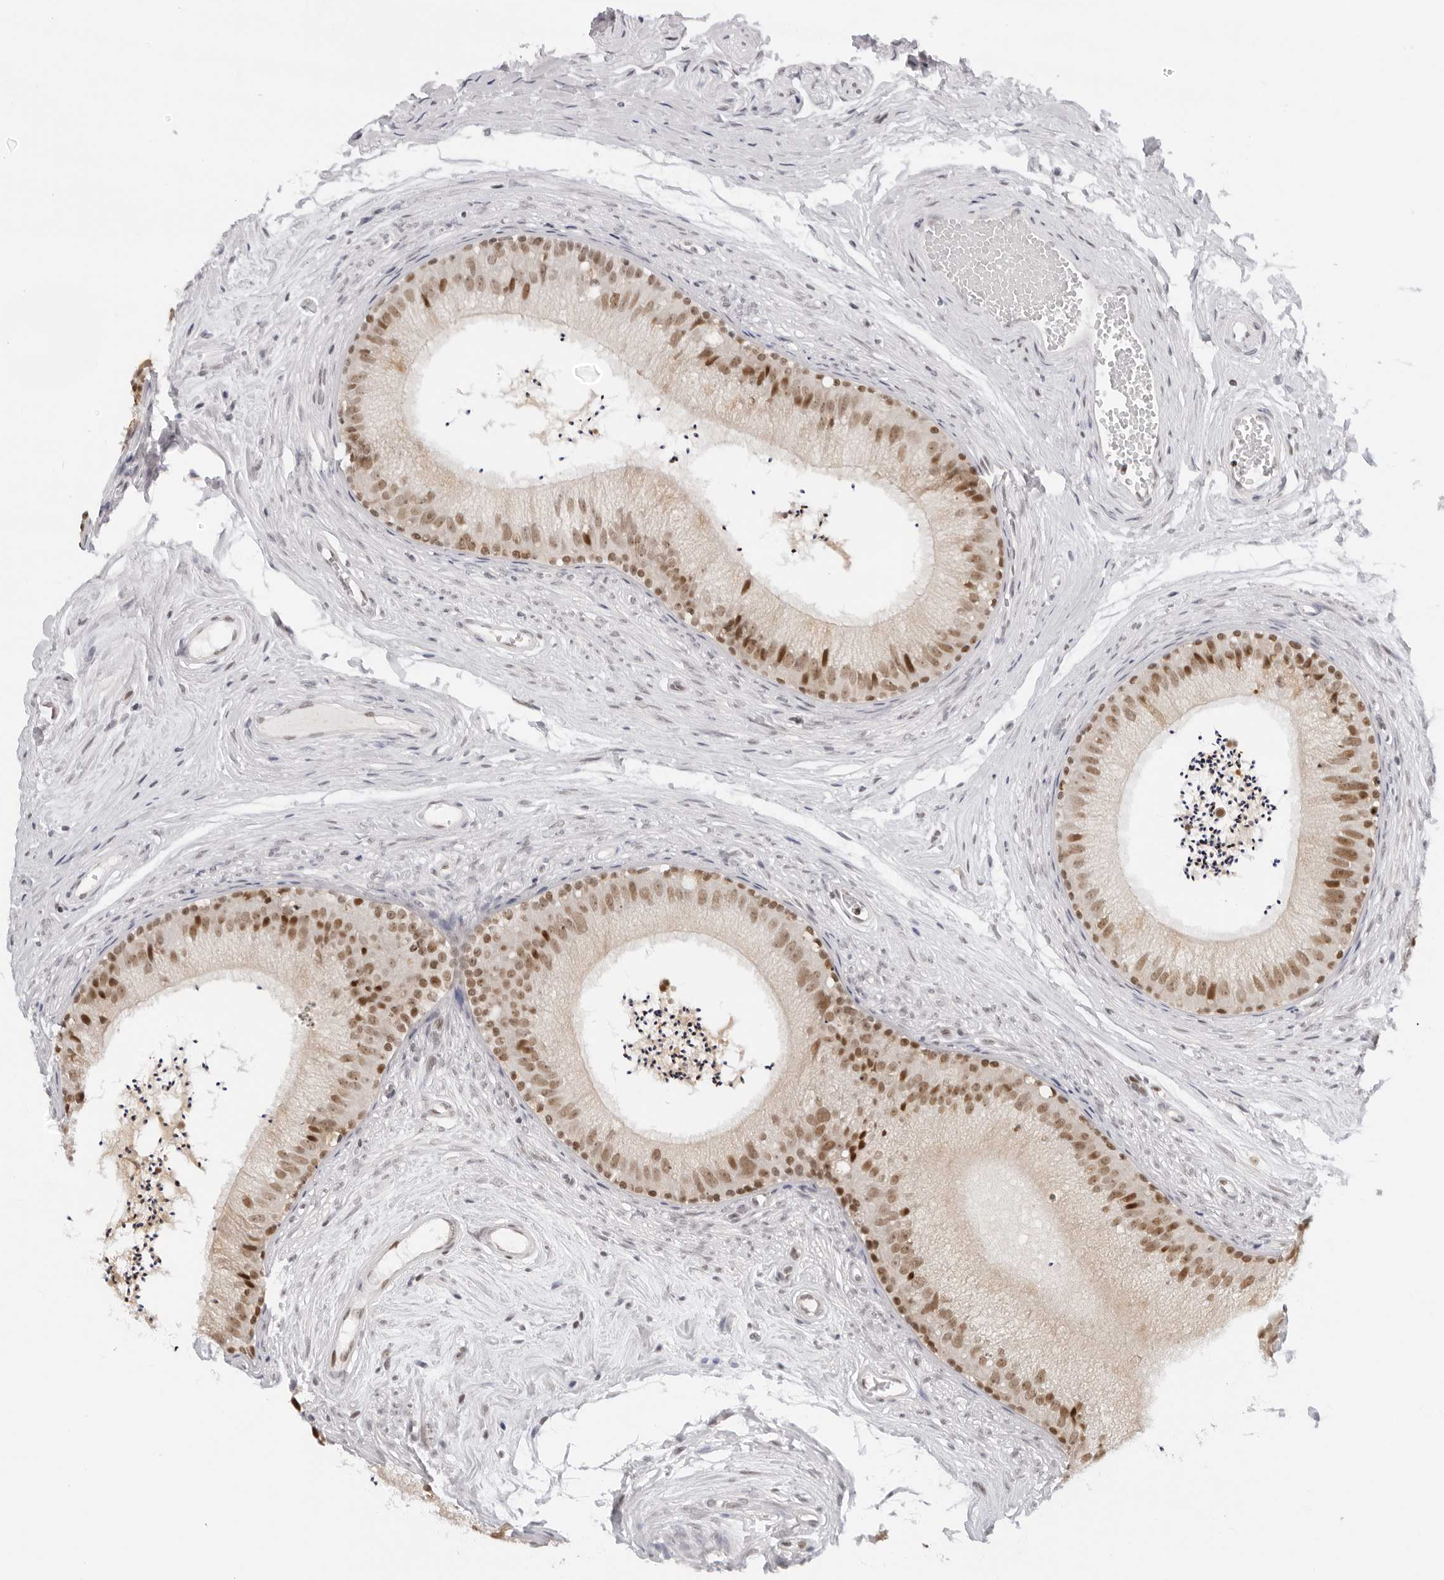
{"staining": {"intensity": "moderate", "quantity": ">75%", "location": "nuclear"}, "tissue": "epididymis", "cell_type": "Glandular cells", "image_type": "normal", "snomed": [{"axis": "morphology", "description": "Normal tissue, NOS"}, {"axis": "topography", "description": "Epididymis"}], "caption": "Protein analysis of unremarkable epididymis displays moderate nuclear positivity in about >75% of glandular cells. (DAB IHC with brightfield microscopy, high magnification).", "gene": "MSH6", "patient": {"sex": "male", "age": 56}}